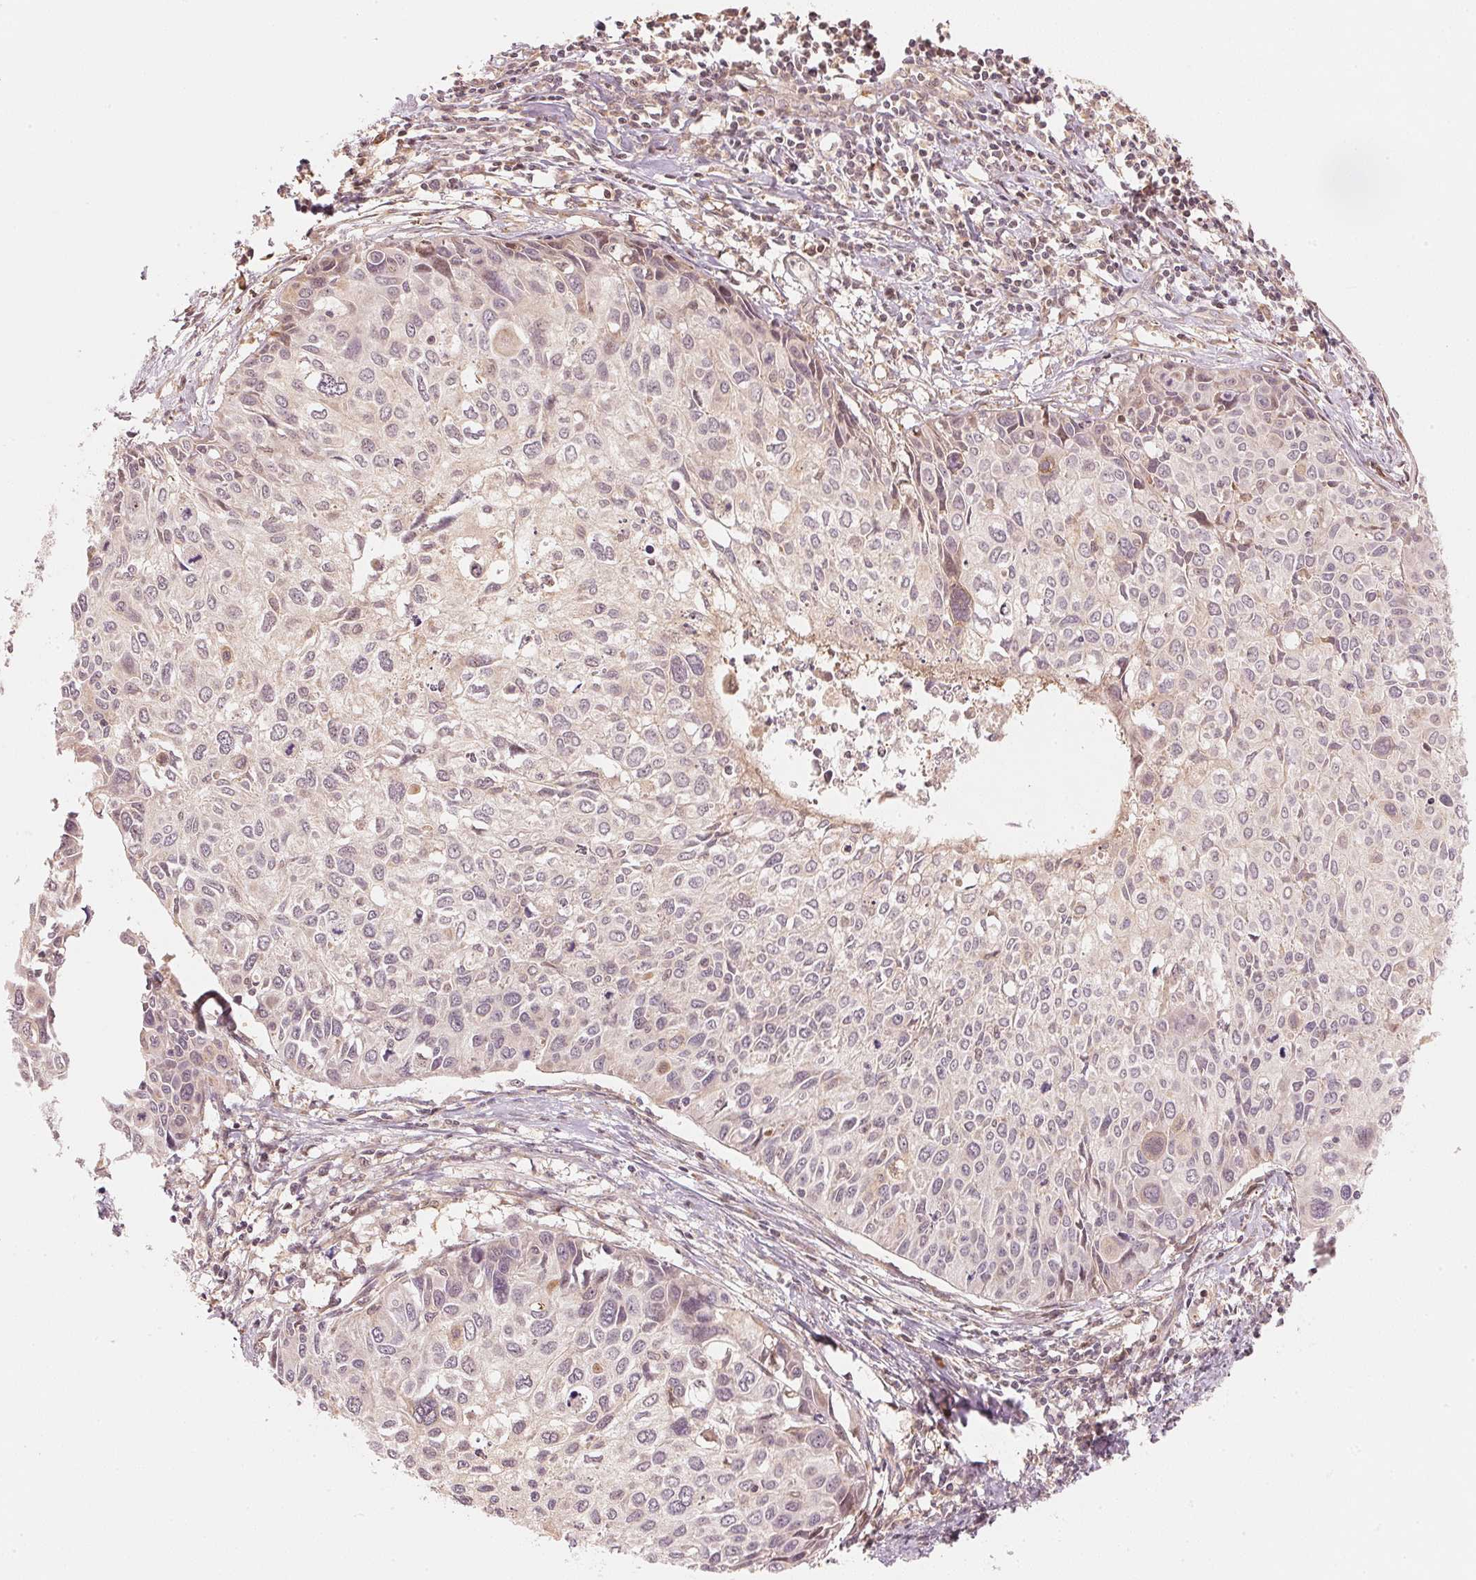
{"staining": {"intensity": "negative", "quantity": "none", "location": "none"}, "tissue": "cervical cancer", "cell_type": "Tumor cells", "image_type": "cancer", "snomed": [{"axis": "morphology", "description": "Squamous cell carcinoma, NOS"}, {"axis": "topography", "description": "Cervix"}], "caption": "A high-resolution micrograph shows IHC staining of cervical cancer, which shows no significant staining in tumor cells.", "gene": "PRKN", "patient": {"sex": "female", "age": 50}}